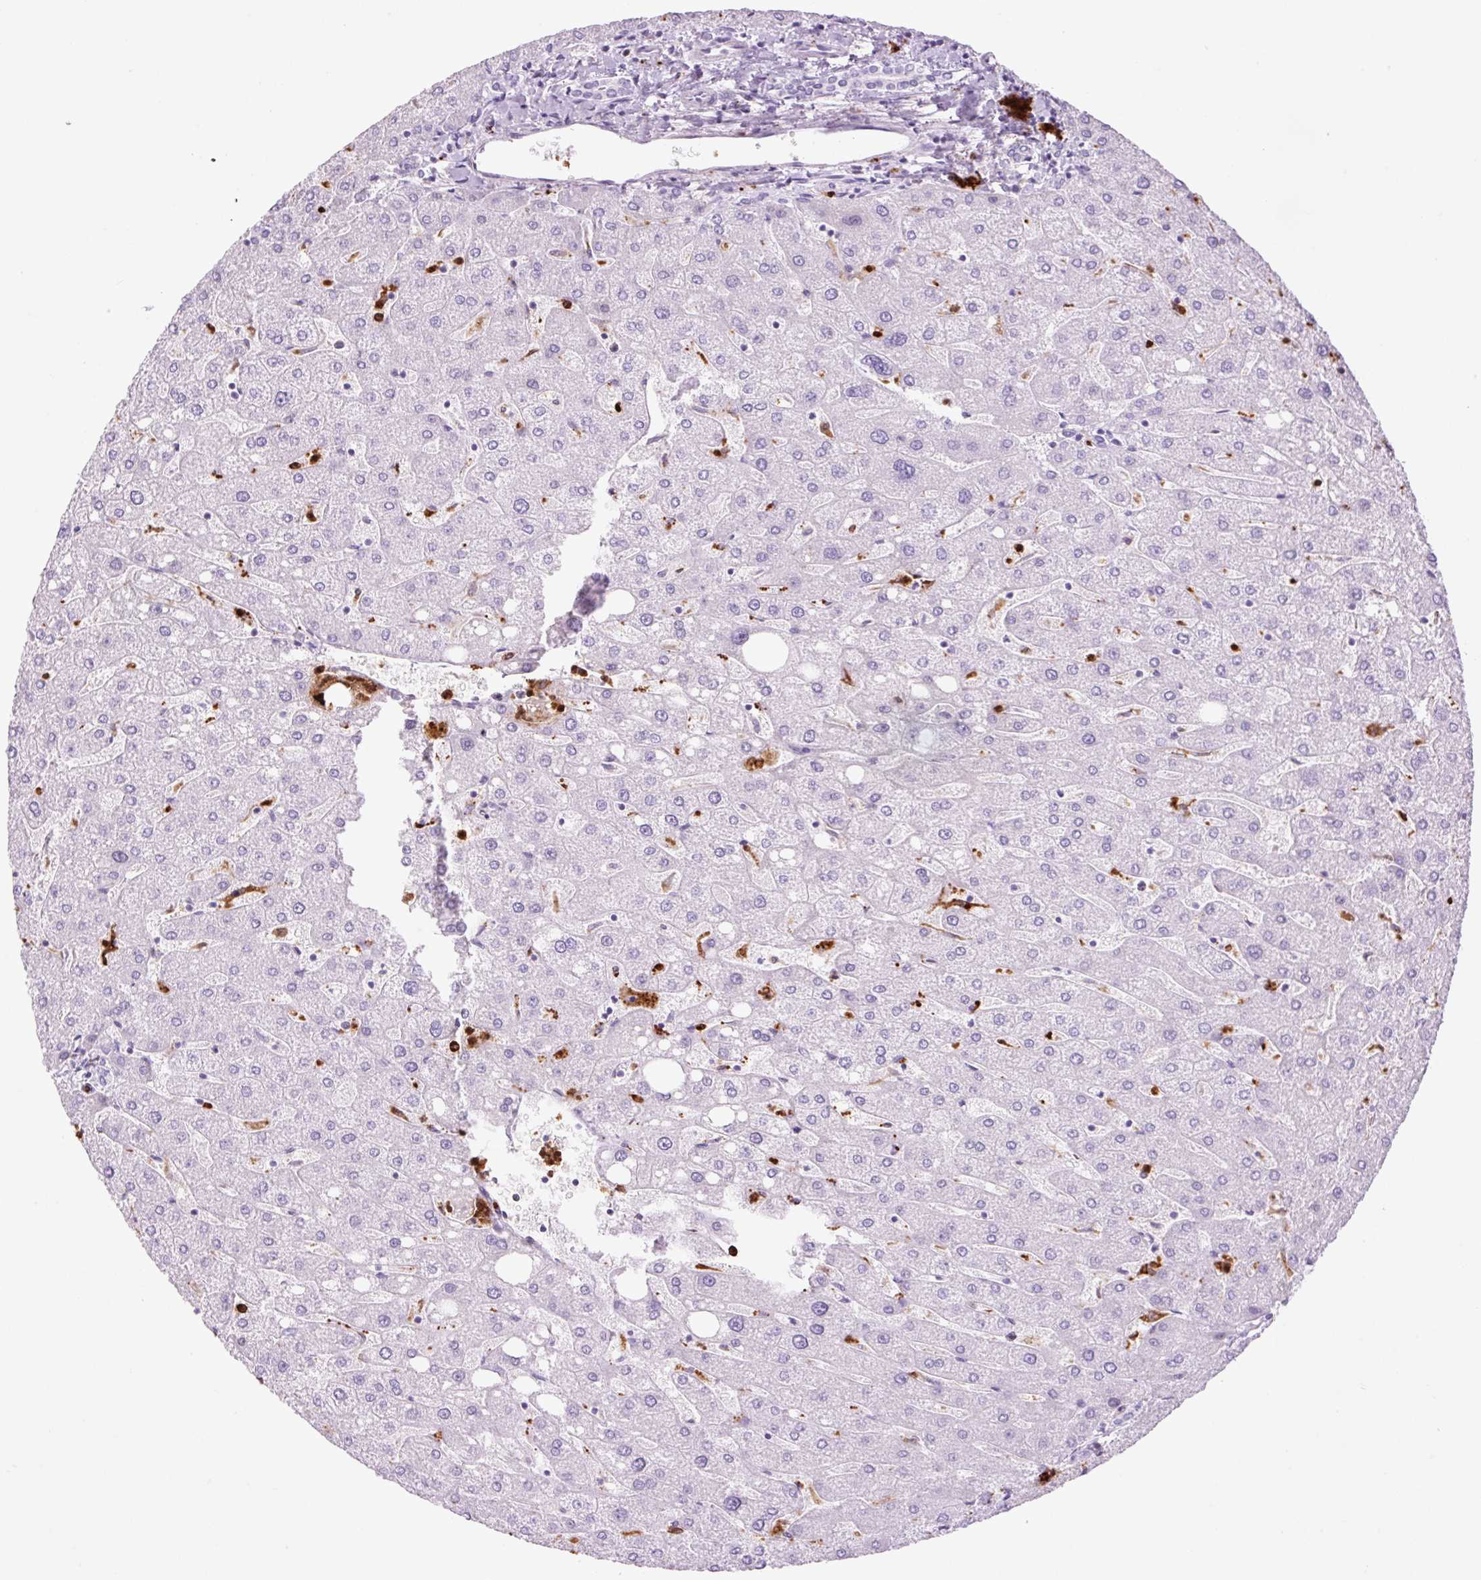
{"staining": {"intensity": "negative", "quantity": "none", "location": "none"}, "tissue": "liver", "cell_type": "Cholangiocytes", "image_type": "normal", "snomed": [{"axis": "morphology", "description": "Normal tissue, NOS"}, {"axis": "topography", "description": "Liver"}], "caption": "Photomicrograph shows no protein staining in cholangiocytes of normal liver.", "gene": "LYZ", "patient": {"sex": "male", "age": 67}}